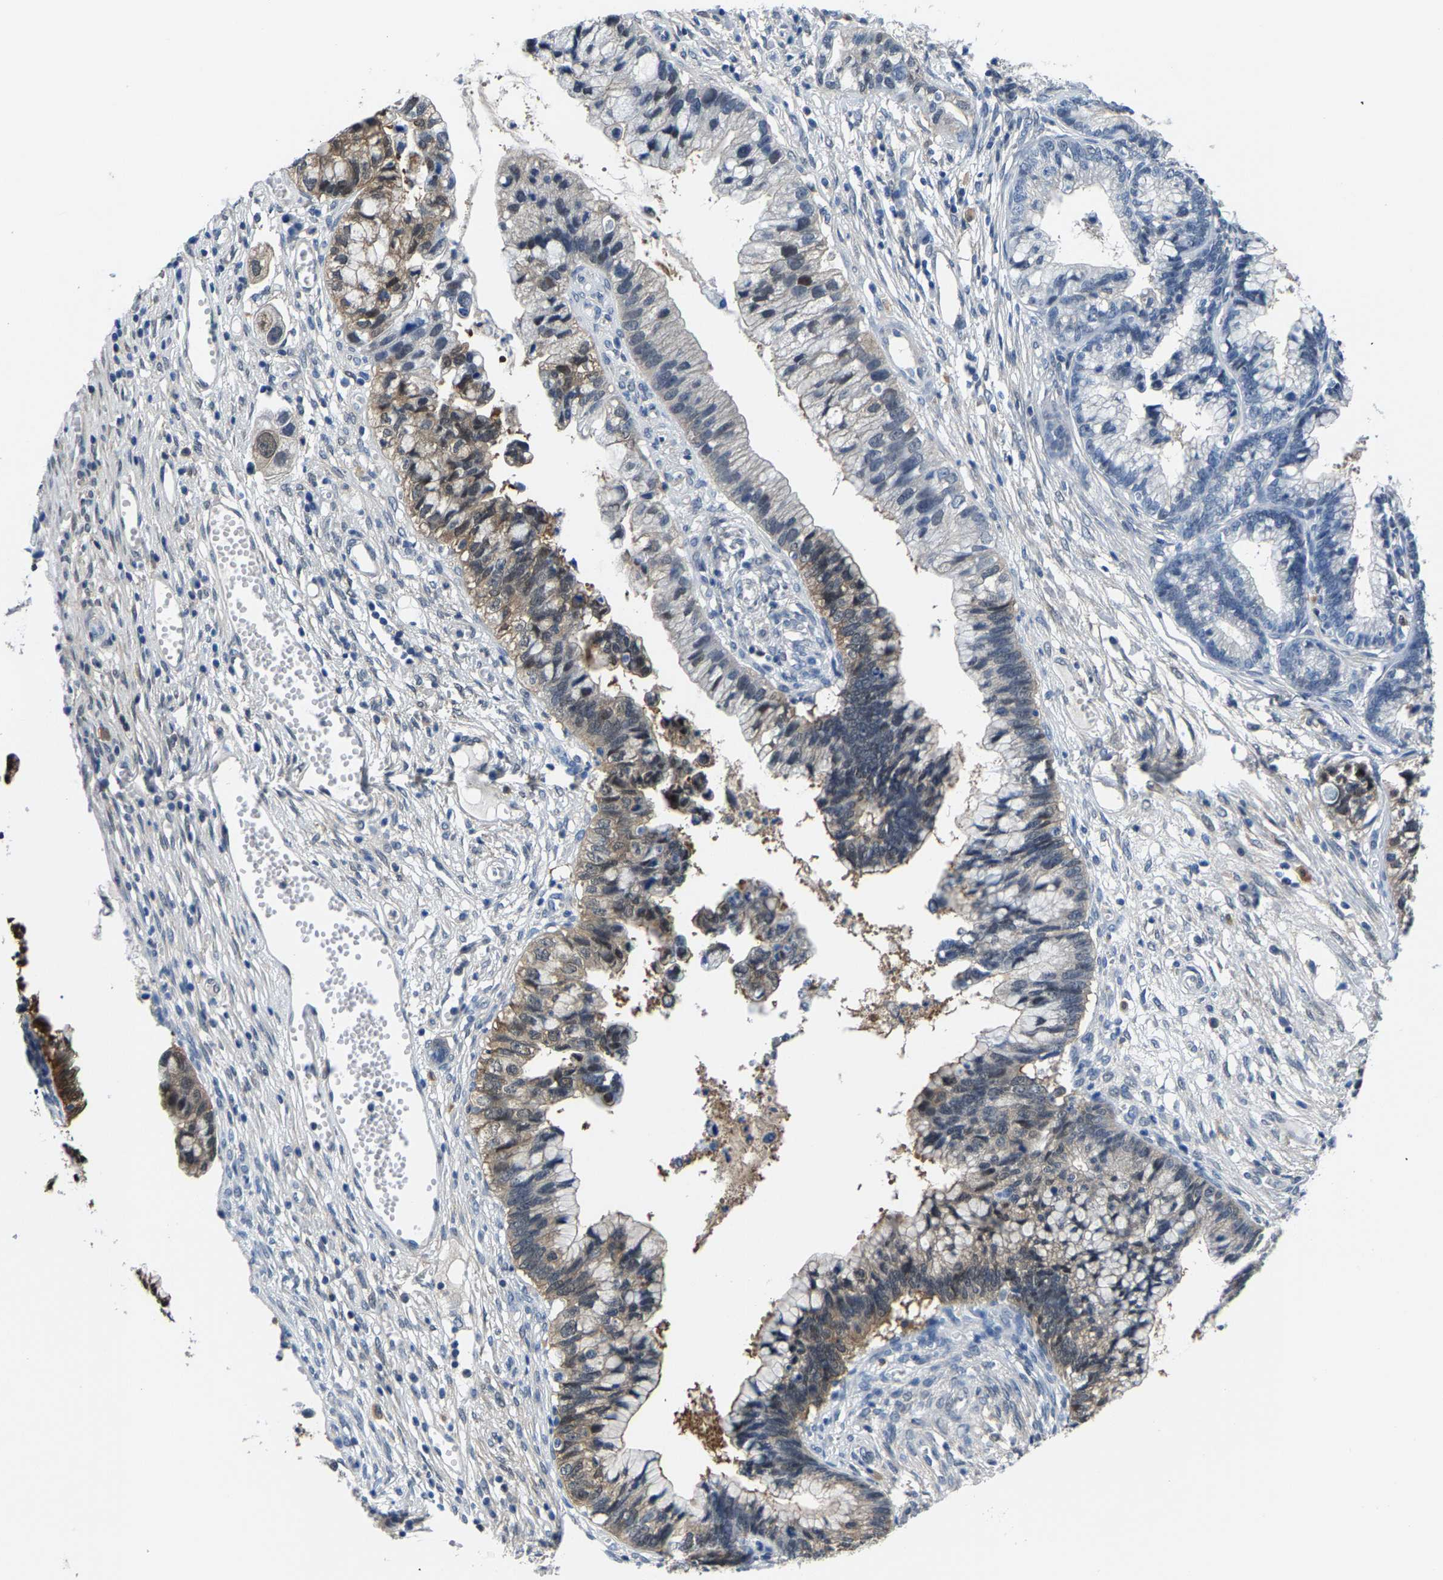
{"staining": {"intensity": "weak", "quantity": "25%-75%", "location": "cytoplasmic/membranous"}, "tissue": "cervical cancer", "cell_type": "Tumor cells", "image_type": "cancer", "snomed": [{"axis": "morphology", "description": "Adenocarcinoma, NOS"}, {"axis": "topography", "description": "Cervix"}], "caption": "Adenocarcinoma (cervical) stained for a protein demonstrates weak cytoplasmic/membranous positivity in tumor cells. (brown staining indicates protein expression, while blue staining denotes nuclei).", "gene": "SSH3", "patient": {"sex": "female", "age": 44}}